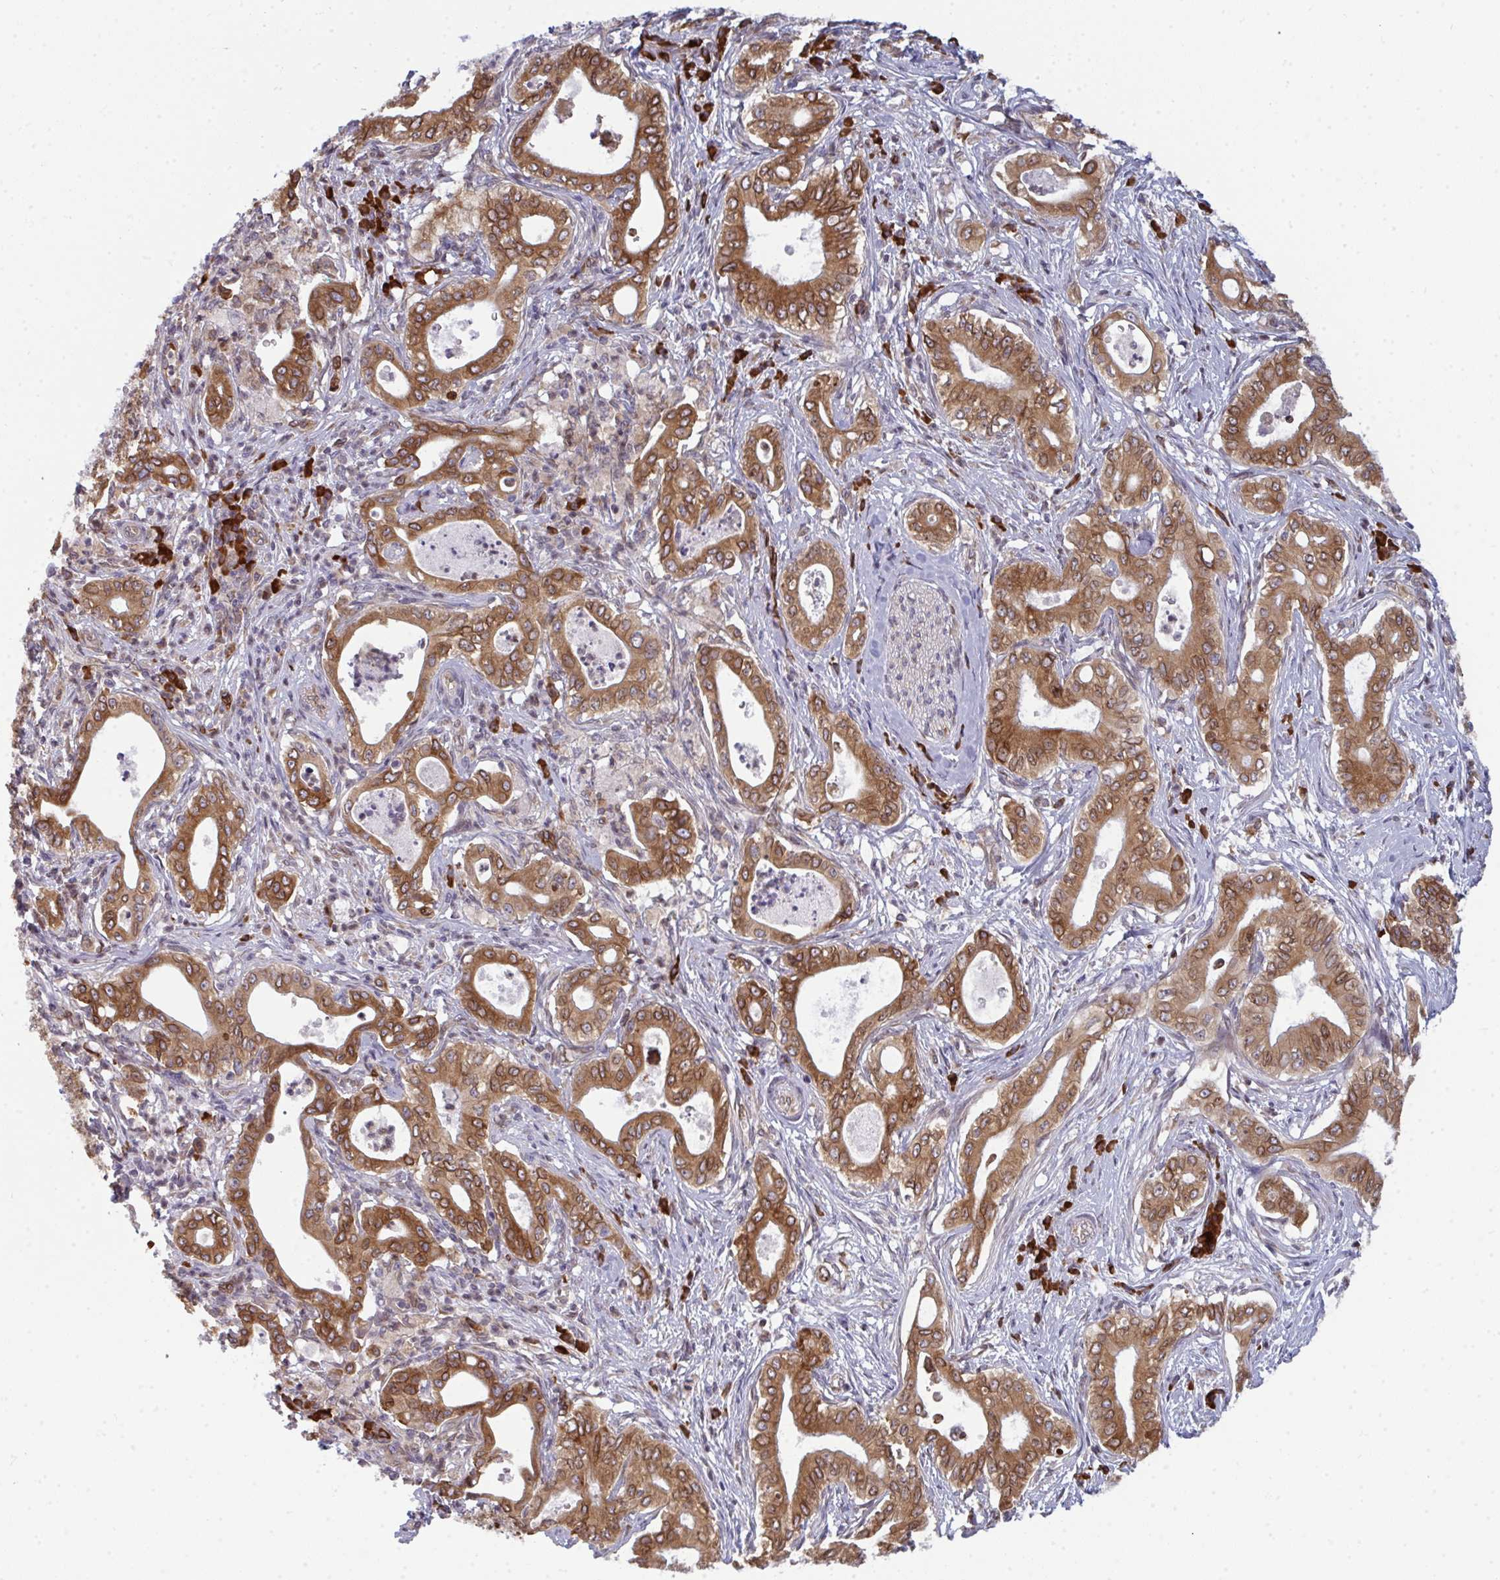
{"staining": {"intensity": "moderate", "quantity": ">75%", "location": "cytoplasmic/membranous"}, "tissue": "pancreatic cancer", "cell_type": "Tumor cells", "image_type": "cancer", "snomed": [{"axis": "morphology", "description": "Adenocarcinoma, NOS"}, {"axis": "topography", "description": "Pancreas"}], "caption": "Adenocarcinoma (pancreatic) tissue demonstrates moderate cytoplasmic/membranous expression in approximately >75% of tumor cells, visualized by immunohistochemistry. Nuclei are stained in blue.", "gene": "LYSMD4", "patient": {"sex": "male", "age": 71}}